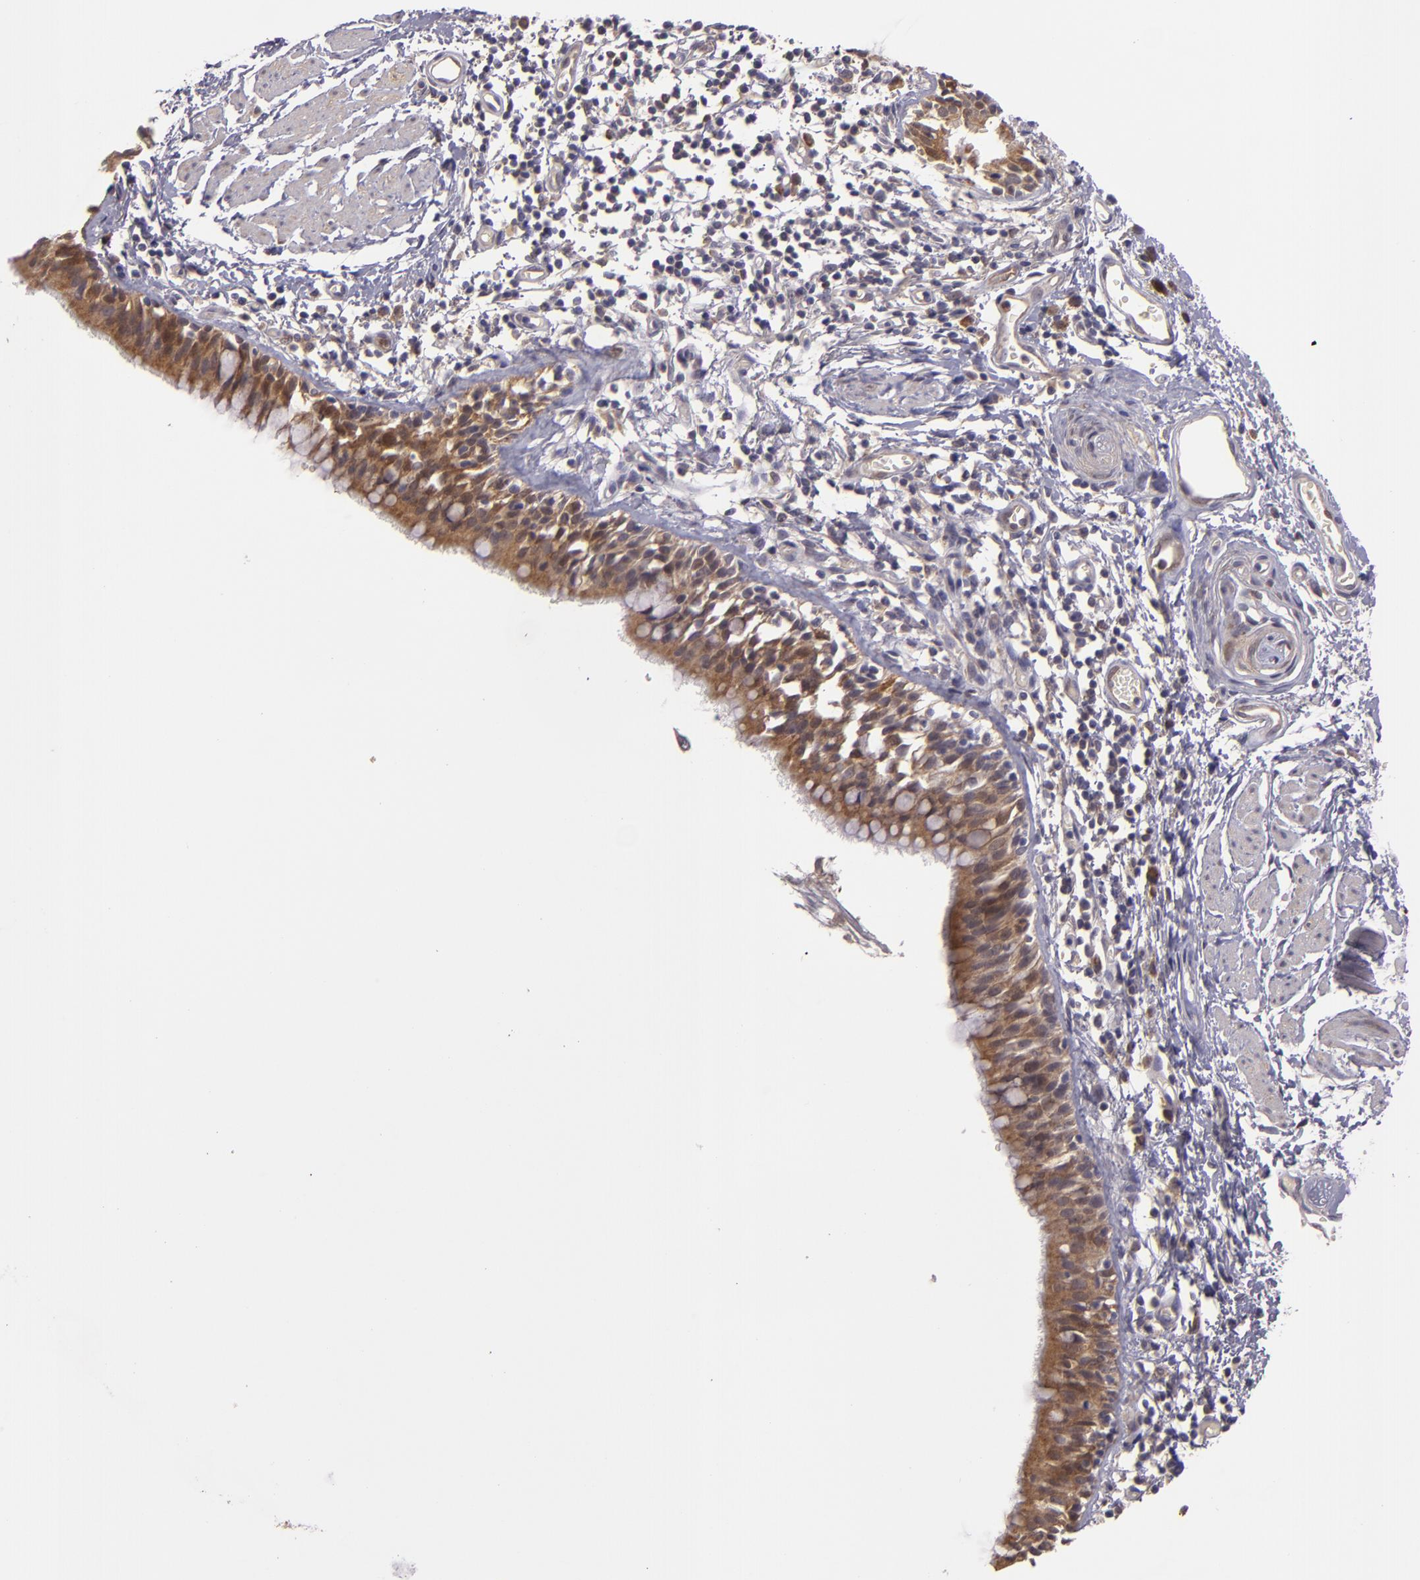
{"staining": {"intensity": "moderate", "quantity": ">75%", "location": "cytoplasmic/membranous"}, "tissue": "bronchus", "cell_type": "Respiratory epithelial cells", "image_type": "normal", "snomed": [{"axis": "morphology", "description": "Normal tissue, NOS"}, {"axis": "topography", "description": "Lymph node of abdomen"}, {"axis": "topography", "description": "Lymph node of pelvis"}], "caption": "Immunohistochemistry (DAB (3,3'-diaminobenzidine)) staining of unremarkable bronchus demonstrates moderate cytoplasmic/membranous protein expression in approximately >75% of respiratory epithelial cells. (IHC, brightfield microscopy, high magnification).", "gene": "FHIT", "patient": {"sex": "female", "age": 65}}